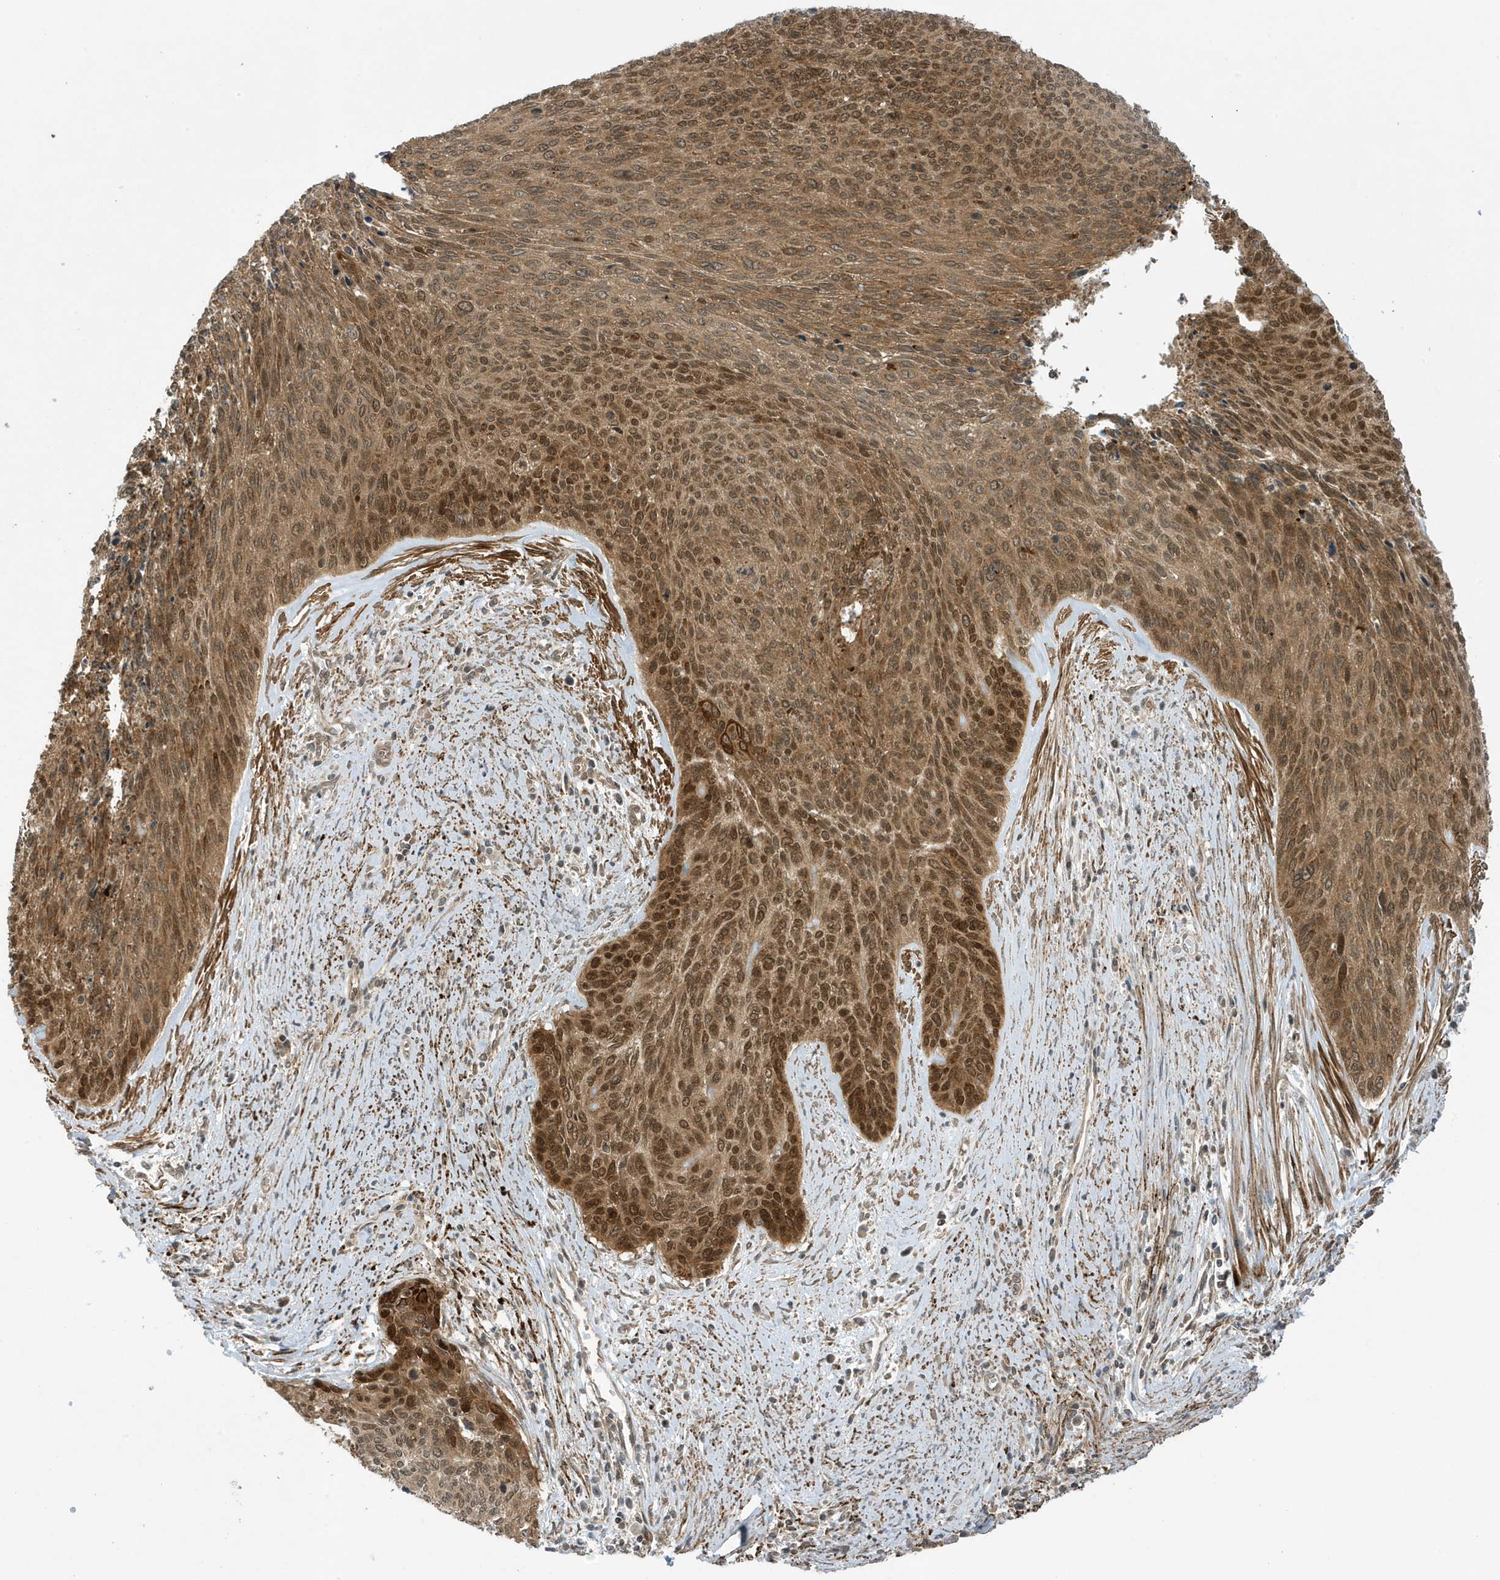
{"staining": {"intensity": "moderate", "quantity": ">75%", "location": "cytoplasmic/membranous,nuclear"}, "tissue": "cervical cancer", "cell_type": "Tumor cells", "image_type": "cancer", "snomed": [{"axis": "morphology", "description": "Squamous cell carcinoma, NOS"}, {"axis": "topography", "description": "Cervix"}], "caption": "DAB immunohistochemical staining of human squamous cell carcinoma (cervical) demonstrates moderate cytoplasmic/membranous and nuclear protein expression in about >75% of tumor cells.", "gene": "DHX36", "patient": {"sex": "female", "age": 55}}